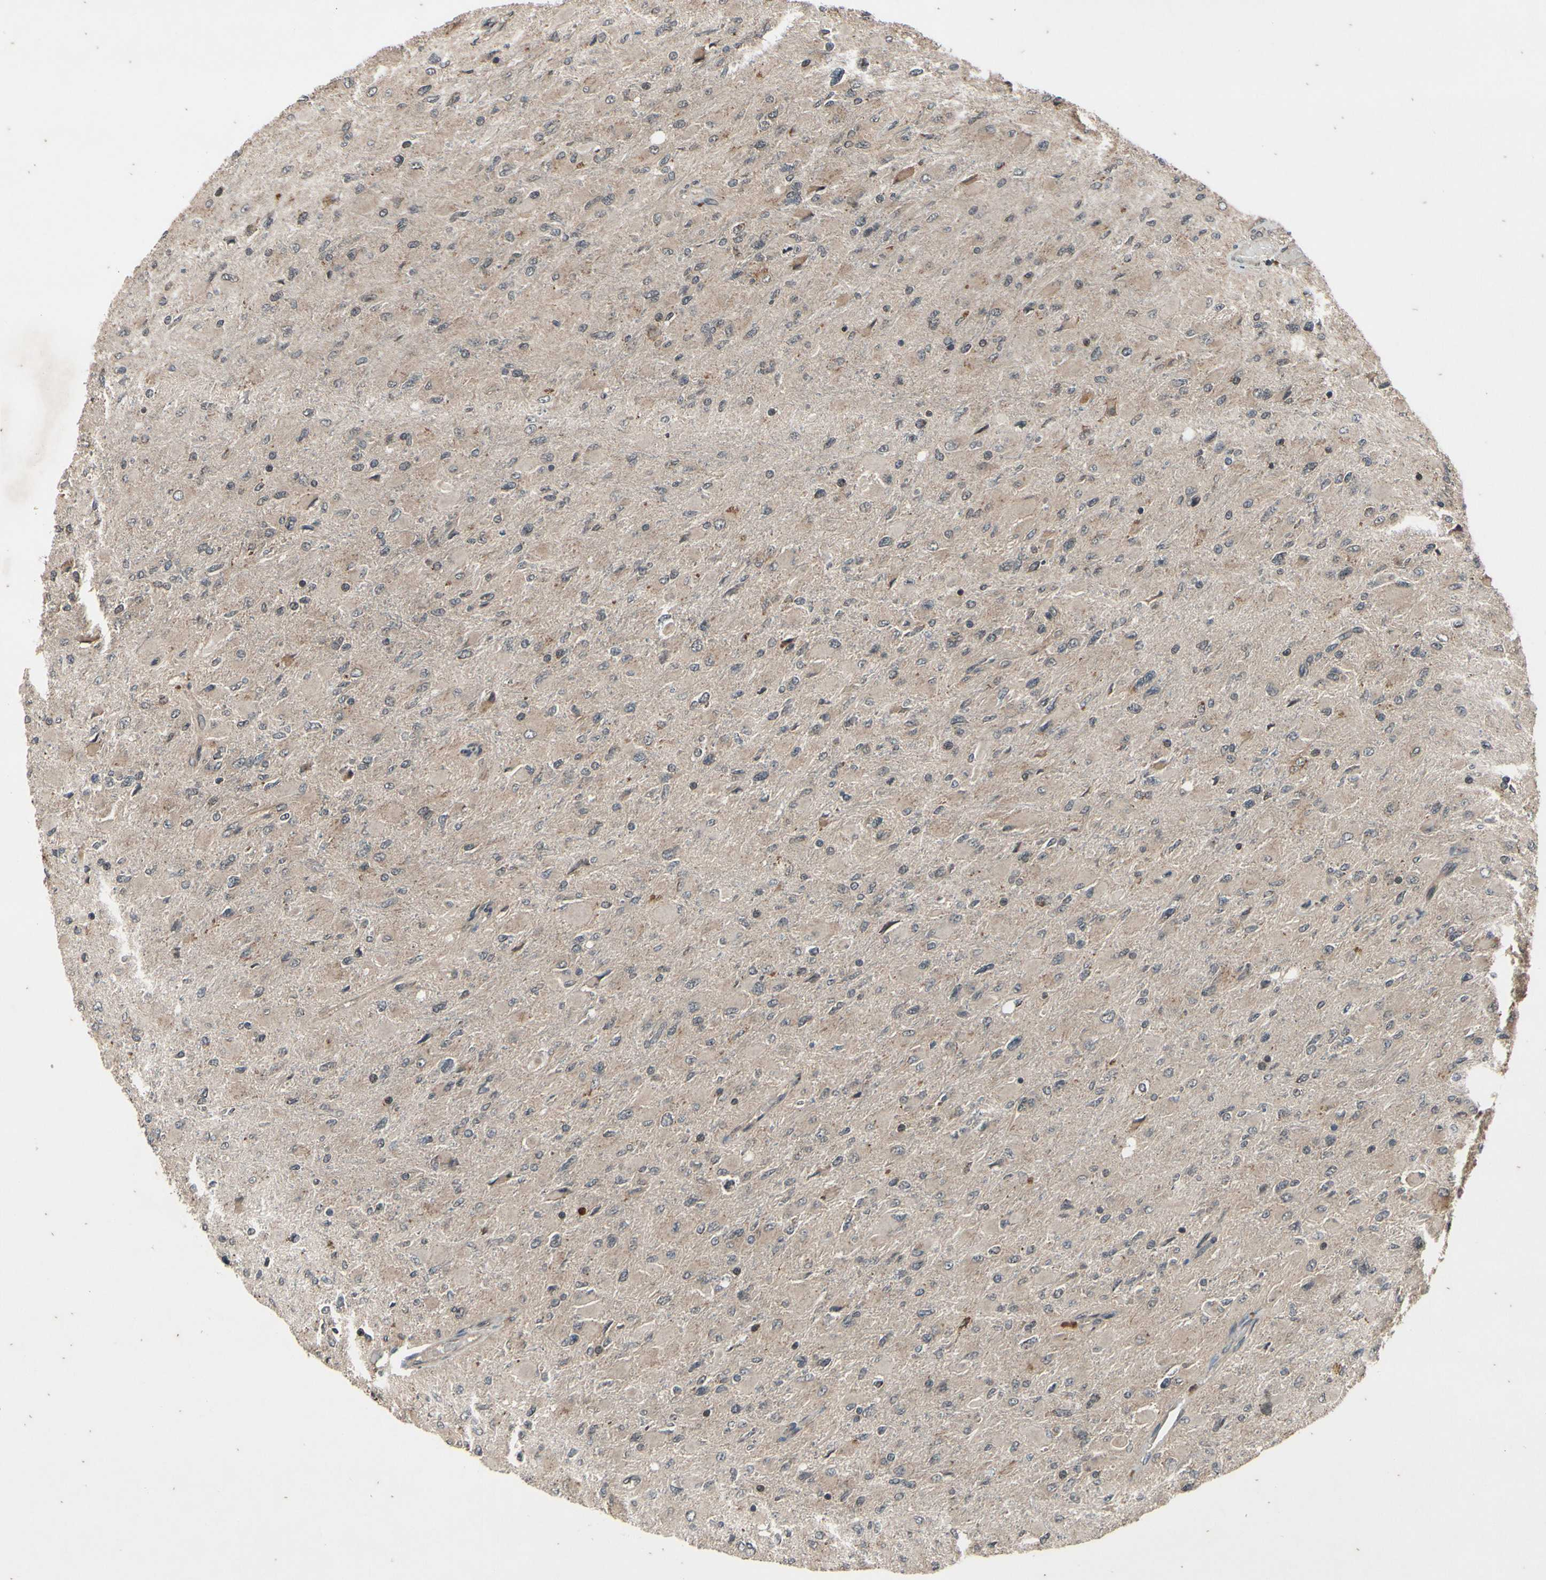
{"staining": {"intensity": "weak", "quantity": "25%-75%", "location": "cytoplasmic/membranous"}, "tissue": "glioma", "cell_type": "Tumor cells", "image_type": "cancer", "snomed": [{"axis": "morphology", "description": "Glioma, malignant, High grade"}, {"axis": "topography", "description": "Cerebral cortex"}], "caption": "Immunohistochemistry (IHC) of human malignant glioma (high-grade) displays low levels of weak cytoplasmic/membranous expression in about 25%-75% of tumor cells.", "gene": "MBTPS2", "patient": {"sex": "female", "age": 36}}